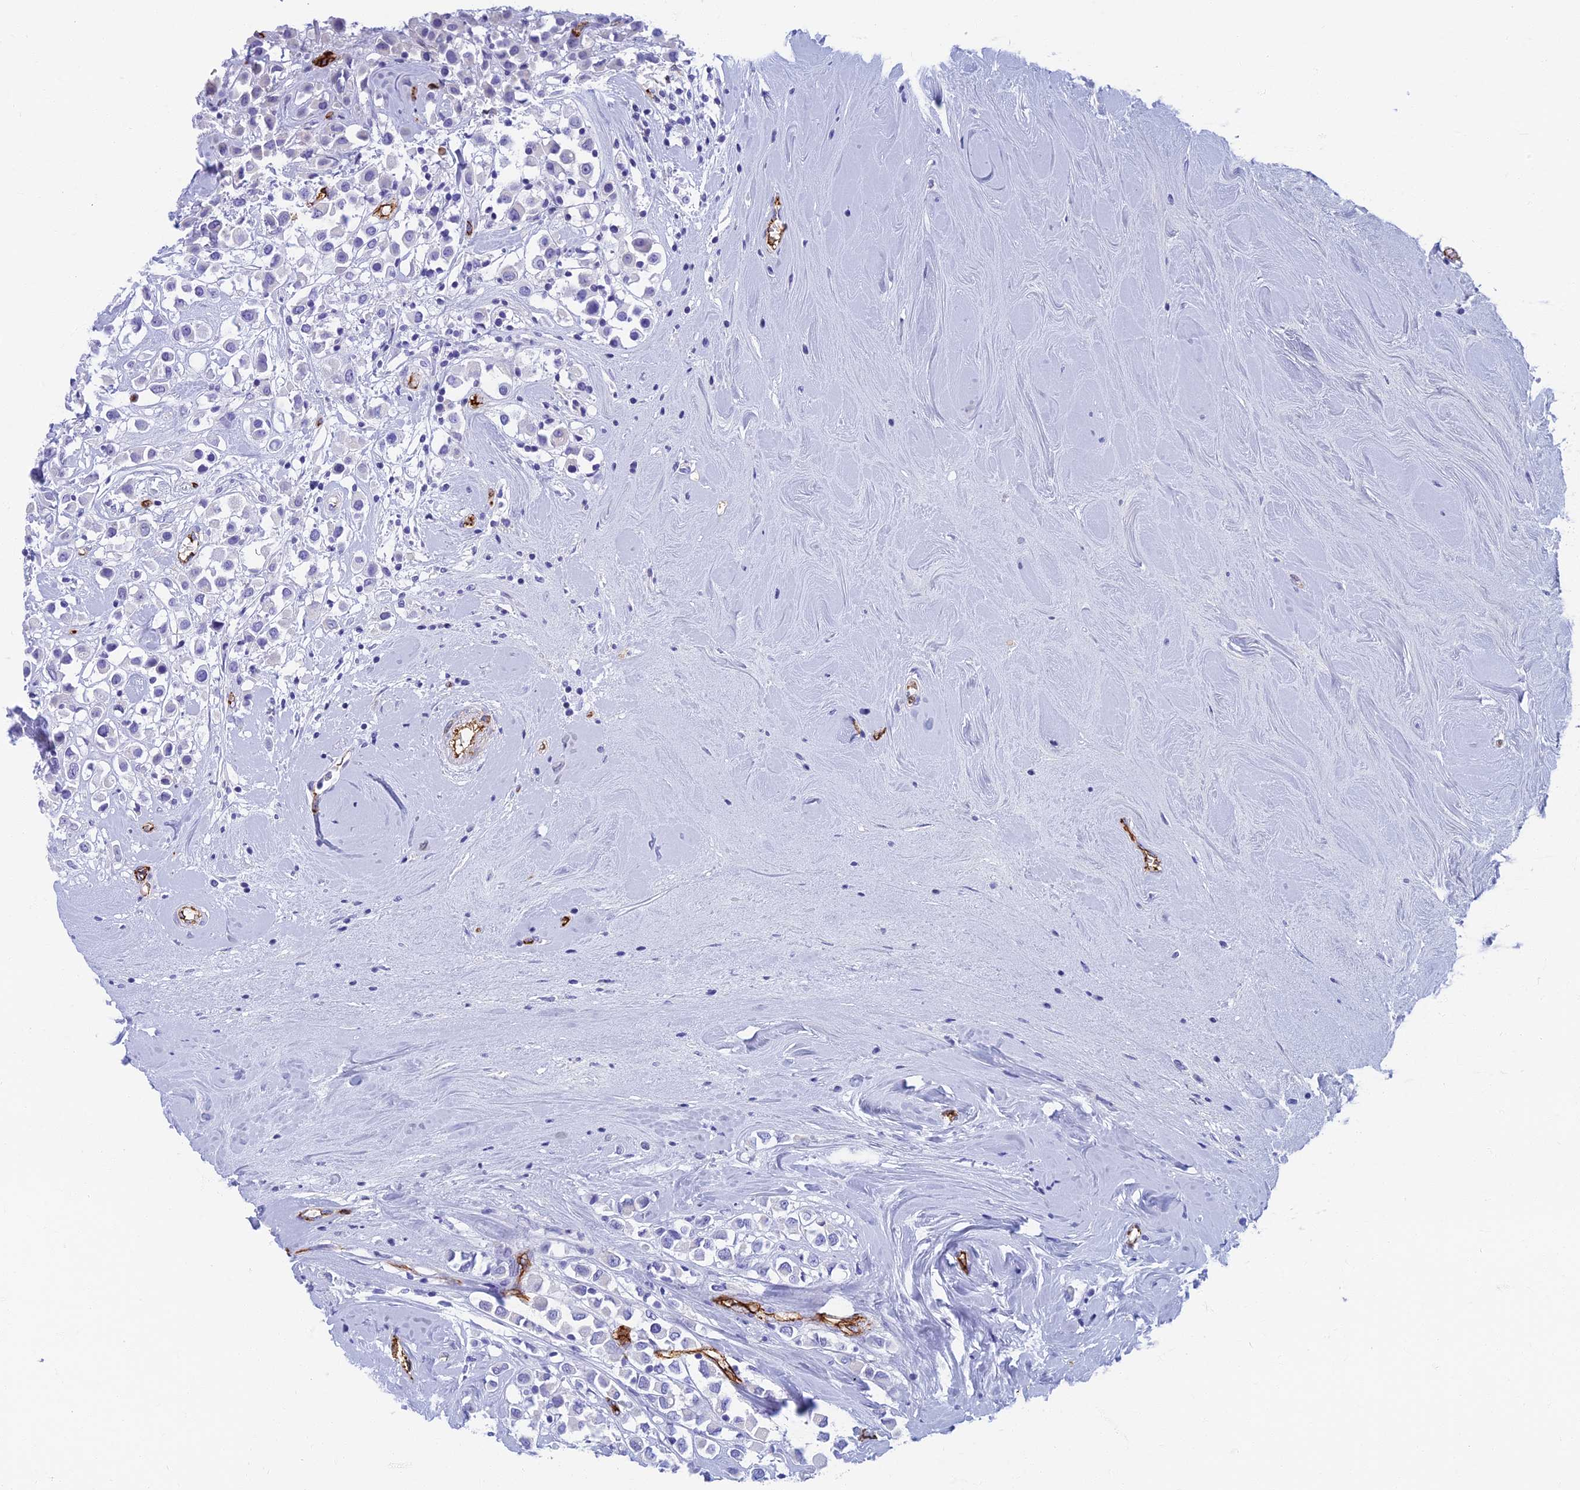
{"staining": {"intensity": "negative", "quantity": "none", "location": "none"}, "tissue": "breast cancer", "cell_type": "Tumor cells", "image_type": "cancer", "snomed": [{"axis": "morphology", "description": "Duct carcinoma"}, {"axis": "topography", "description": "Breast"}], "caption": "DAB (3,3'-diaminobenzidine) immunohistochemical staining of human infiltrating ductal carcinoma (breast) exhibits no significant expression in tumor cells.", "gene": "ETFRF1", "patient": {"sex": "female", "age": 61}}